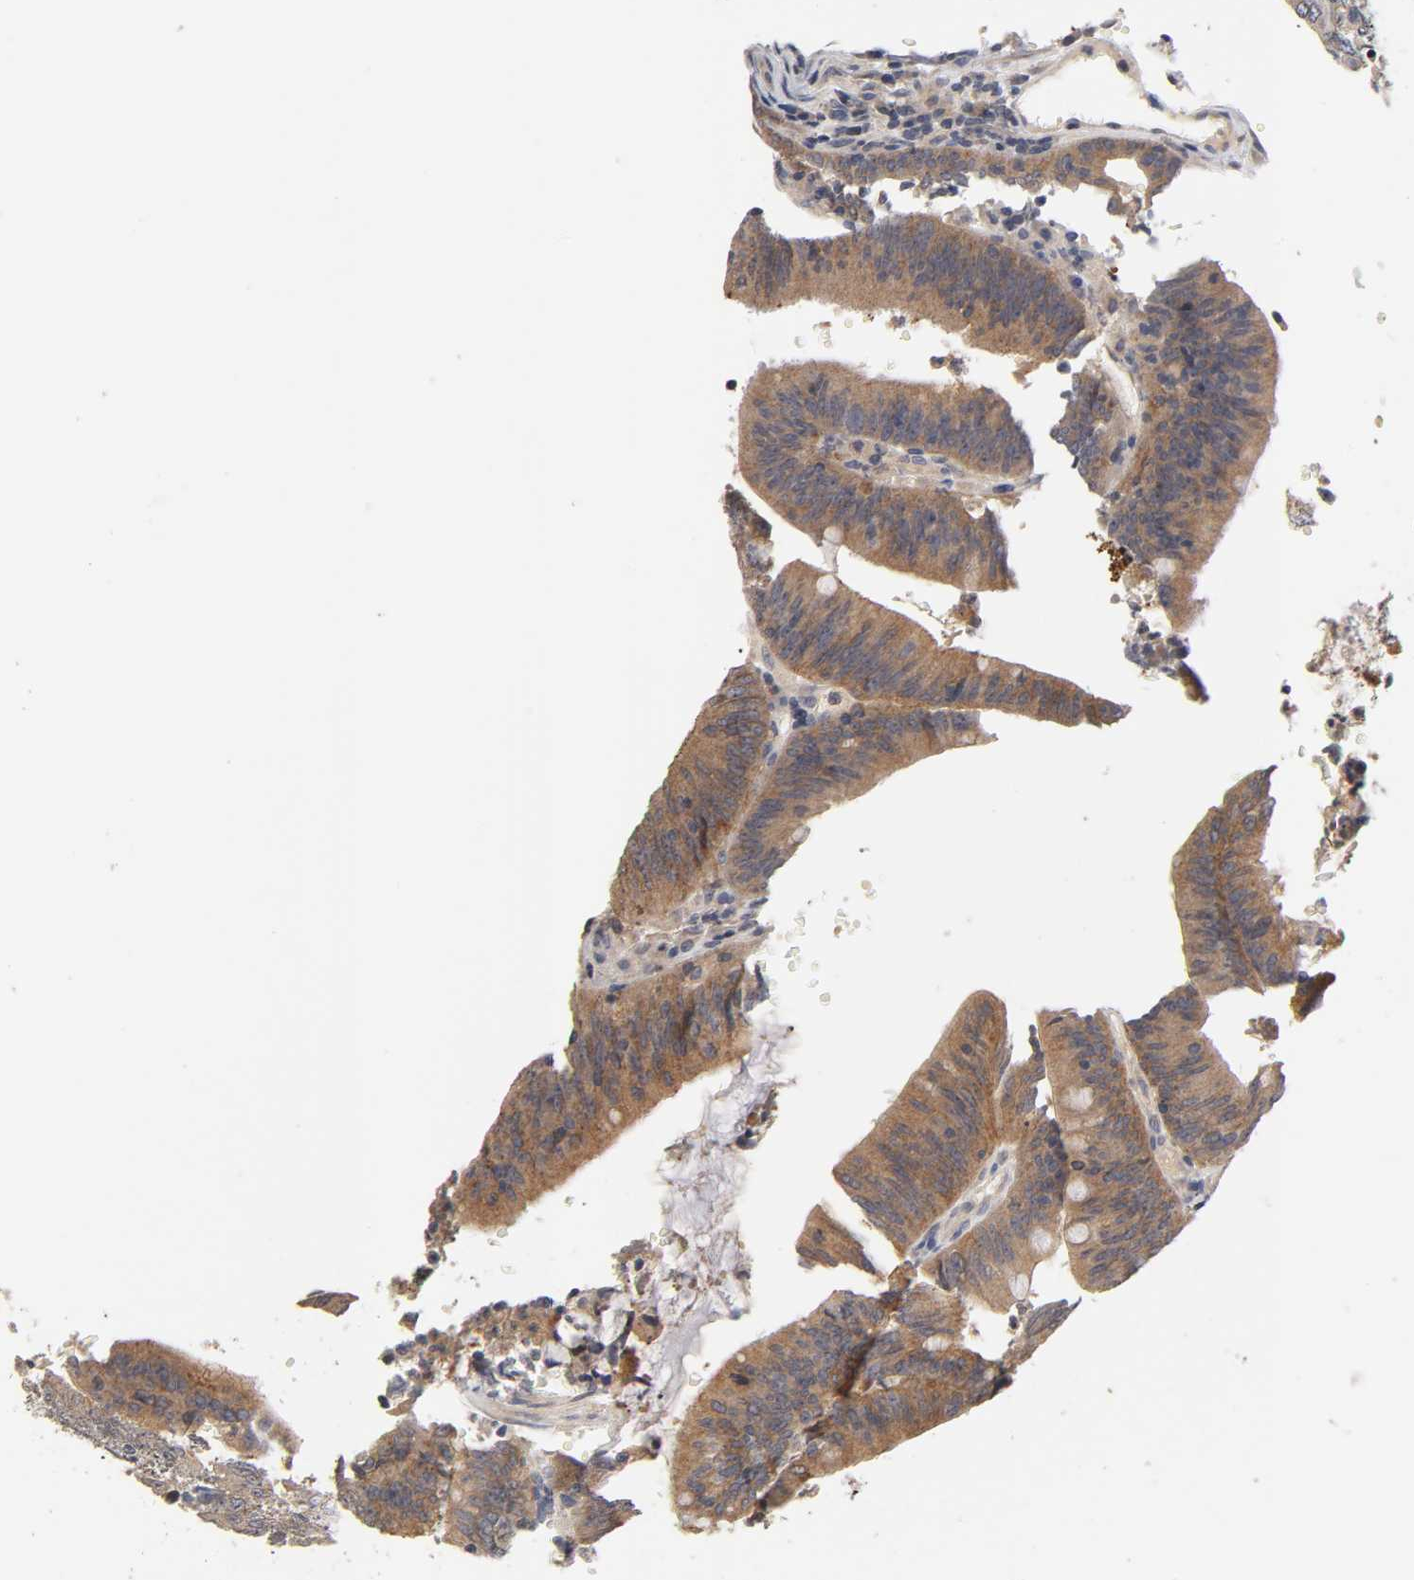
{"staining": {"intensity": "moderate", "quantity": ">75%", "location": "cytoplasmic/membranous"}, "tissue": "colorectal cancer", "cell_type": "Tumor cells", "image_type": "cancer", "snomed": [{"axis": "morphology", "description": "Adenocarcinoma, NOS"}, {"axis": "topography", "description": "Rectum"}], "caption": "Immunohistochemical staining of colorectal adenocarcinoma demonstrates medium levels of moderate cytoplasmic/membranous expression in approximately >75% of tumor cells.", "gene": "CXADR", "patient": {"sex": "female", "age": 66}}